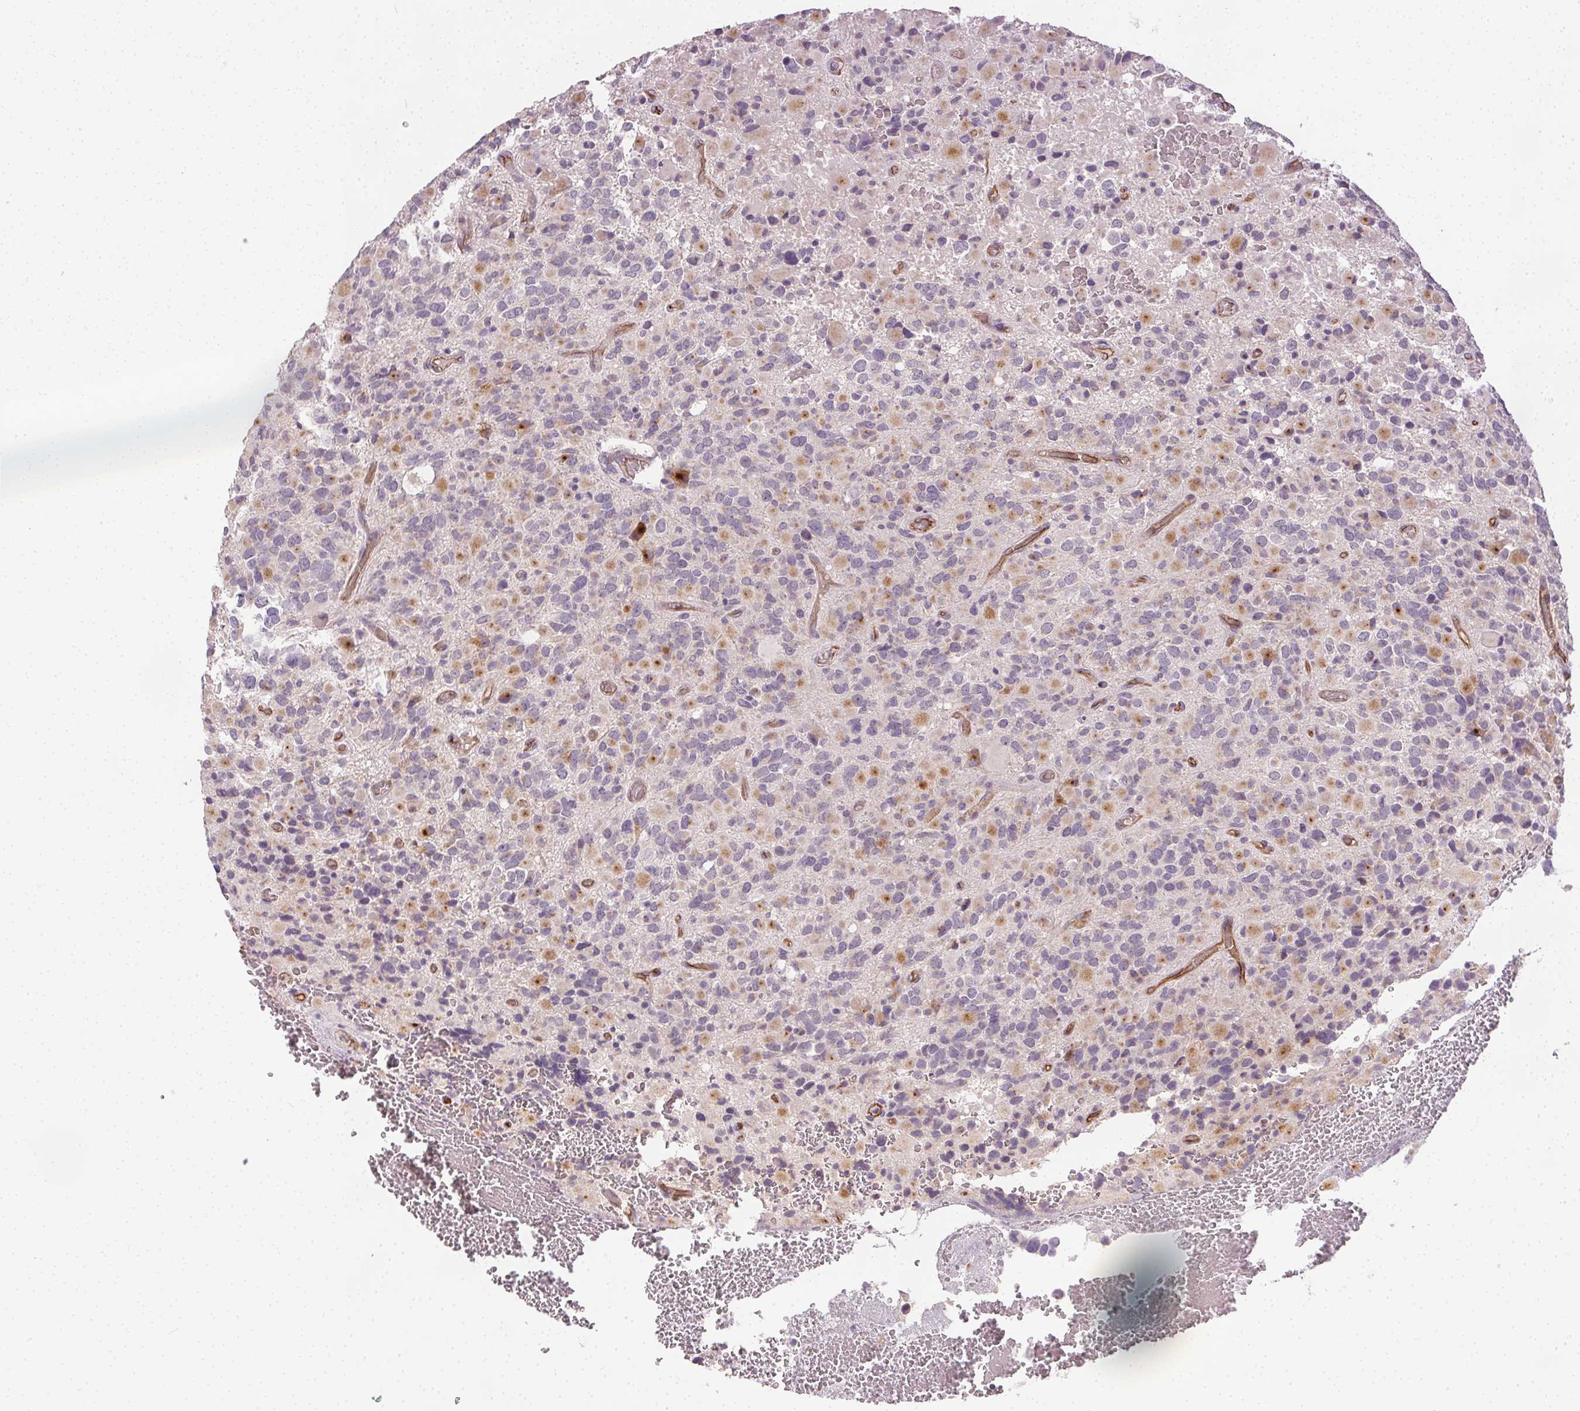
{"staining": {"intensity": "moderate", "quantity": "<25%", "location": "cytoplasmic/membranous"}, "tissue": "glioma", "cell_type": "Tumor cells", "image_type": "cancer", "snomed": [{"axis": "morphology", "description": "Glioma, malignant, High grade"}, {"axis": "topography", "description": "Brain"}], "caption": "Protein staining of malignant high-grade glioma tissue reveals moderate cytoplasmic/membranous positivity in approximately <25% of tumor cells.", "gene": "PODXL", "patient": {"sex": "female", "age": 40}}